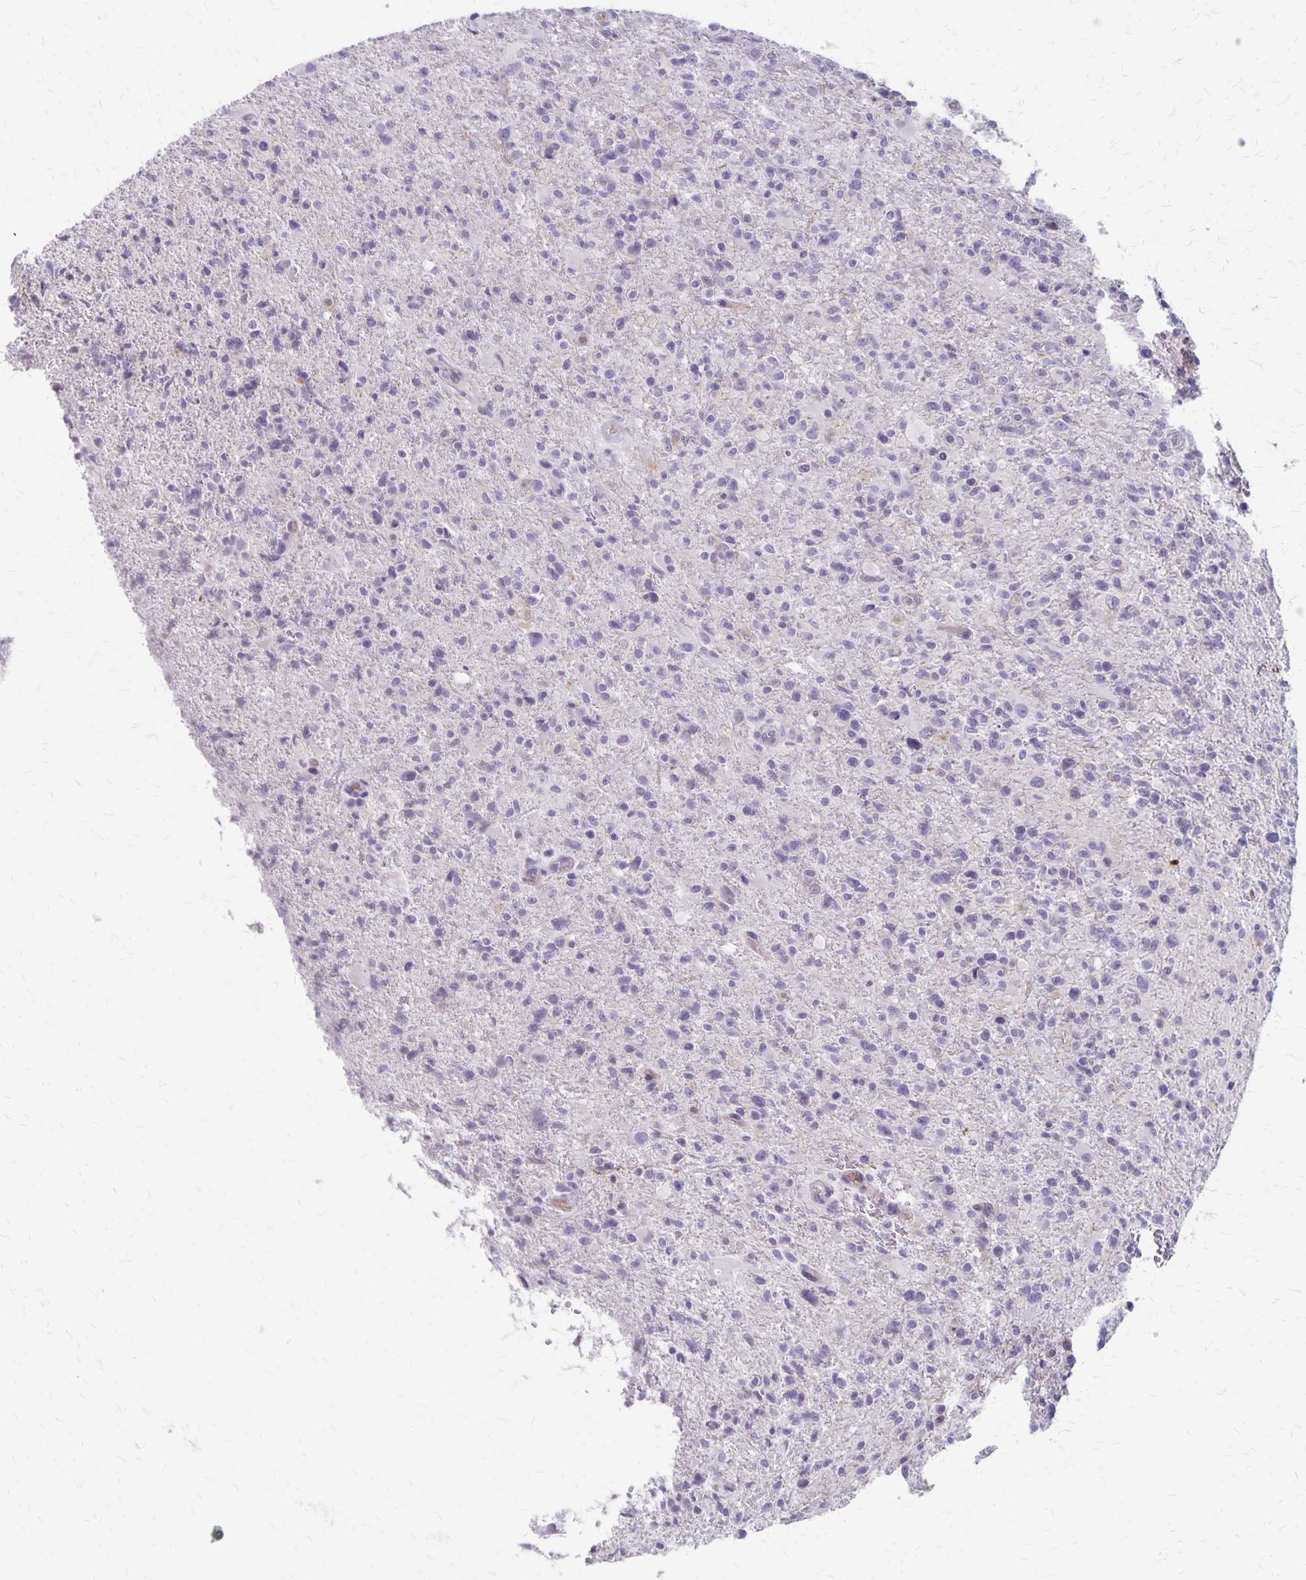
{"staining": {"intensity": "negative", "quantity": "none", "location": "none"}, "tissue": "glioma", "cell_type": "Tumor cells", "image_type": "cancer", "snomed": [{"axis": "morphology", "description": "Glioma, malignant, High grade"}, {"axis": "topography", "description": "Brain"}], "caption": "A histopathology image of malignant glioma (high-grade) stained for a protein demonstrates no brown staining in tumor cells.", "gene": "HOMER1", "patient": {"sex": "male", "age": 63}}